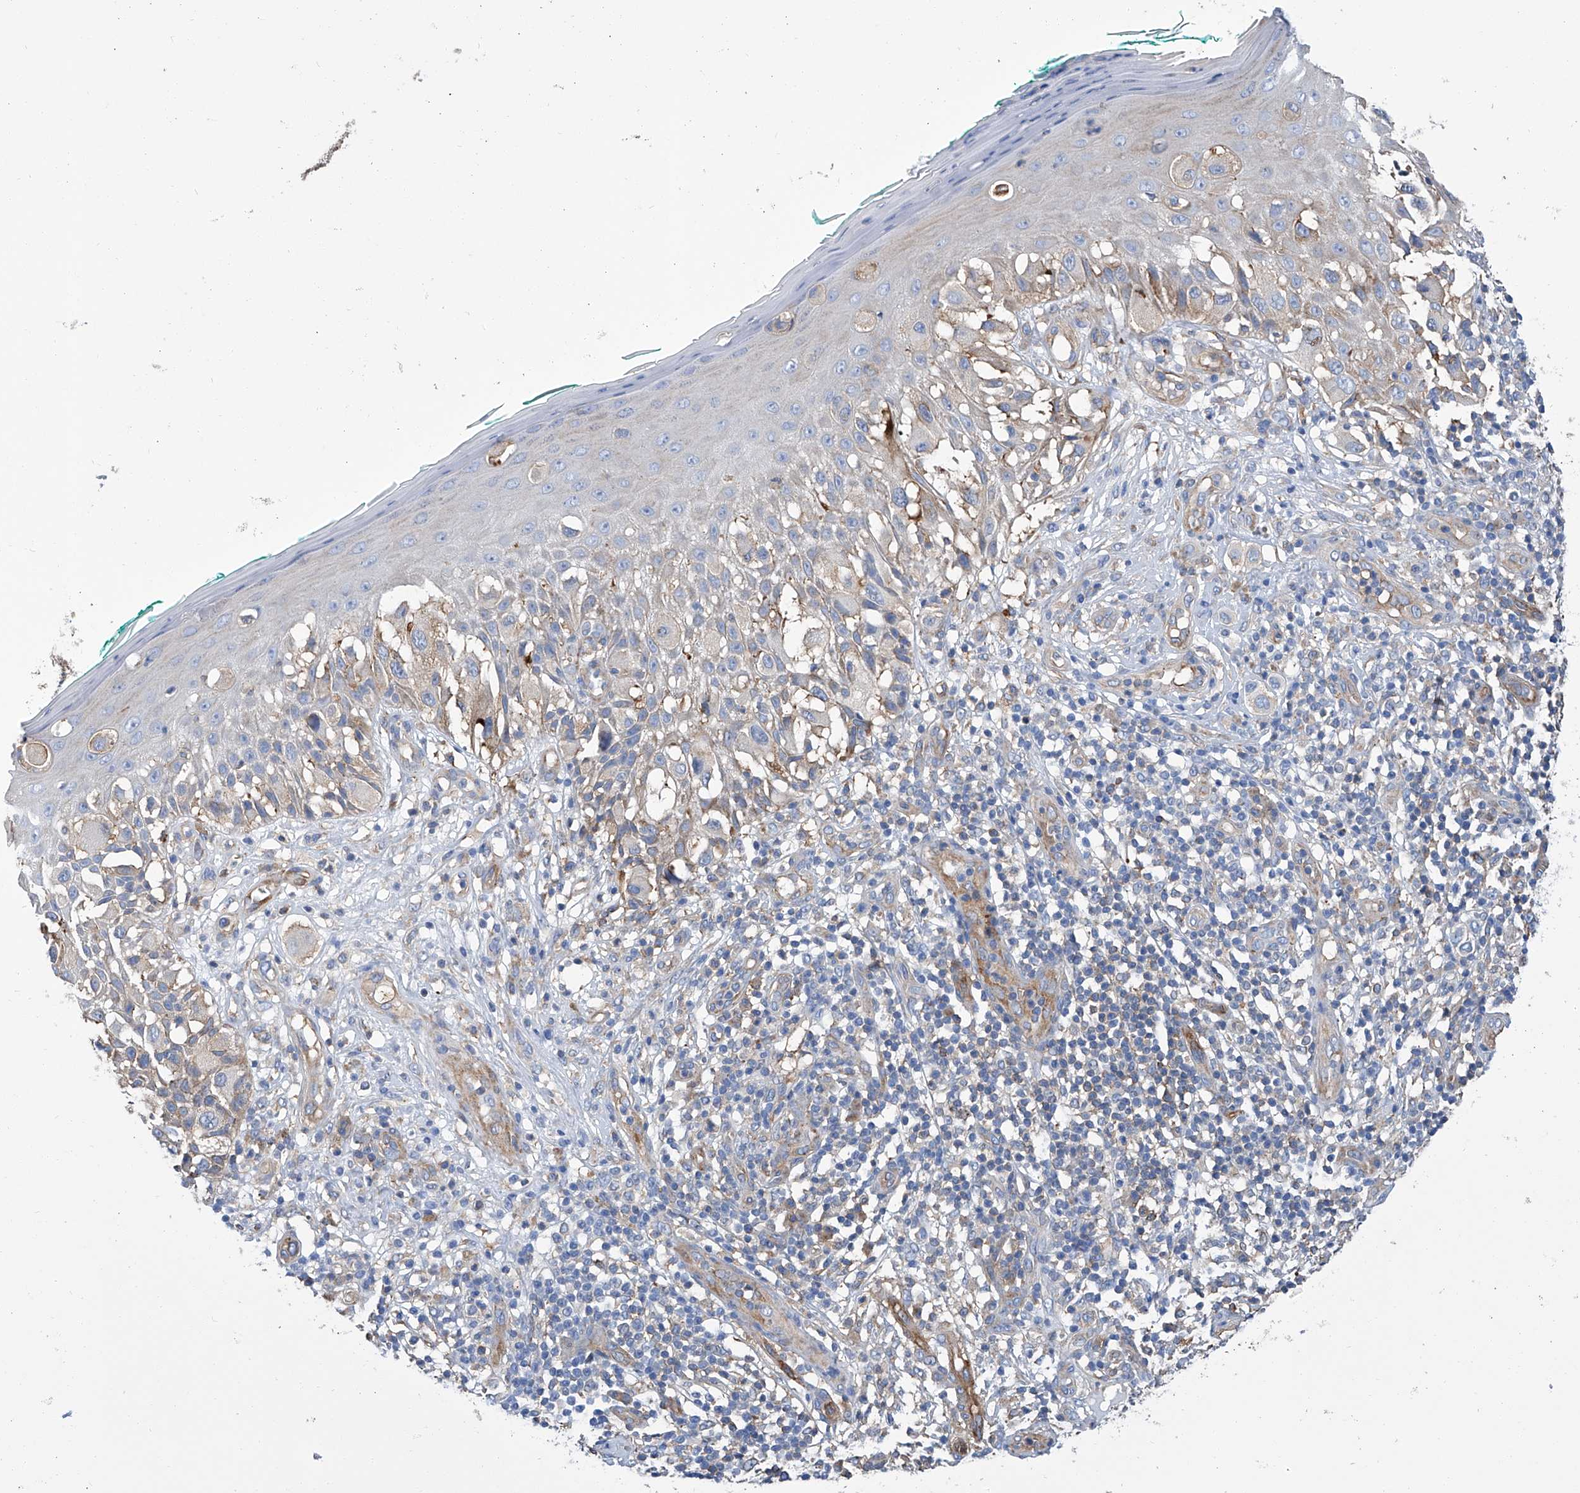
{"staining": {"intensity": "weak", "quantity": "25%-75%", "location": "cytoplasmic/membranous"}, "tissue": "melanoma", "cell_type": "Tumor cells", "image_type": "cancer", "snomed": [{"axis": "morphology", "description": "Malignant melanoma, NOS"}, {"axis": "topography", "description": "Skin"}], "caption": "The photomicrograph reveals staining of malignant melanoma, revealing weak cytoplasmic/membranous protein positivity (brown color) within tumor cells.", "gene": "GPT", "patient": {"sex": "female", "age": 81}}